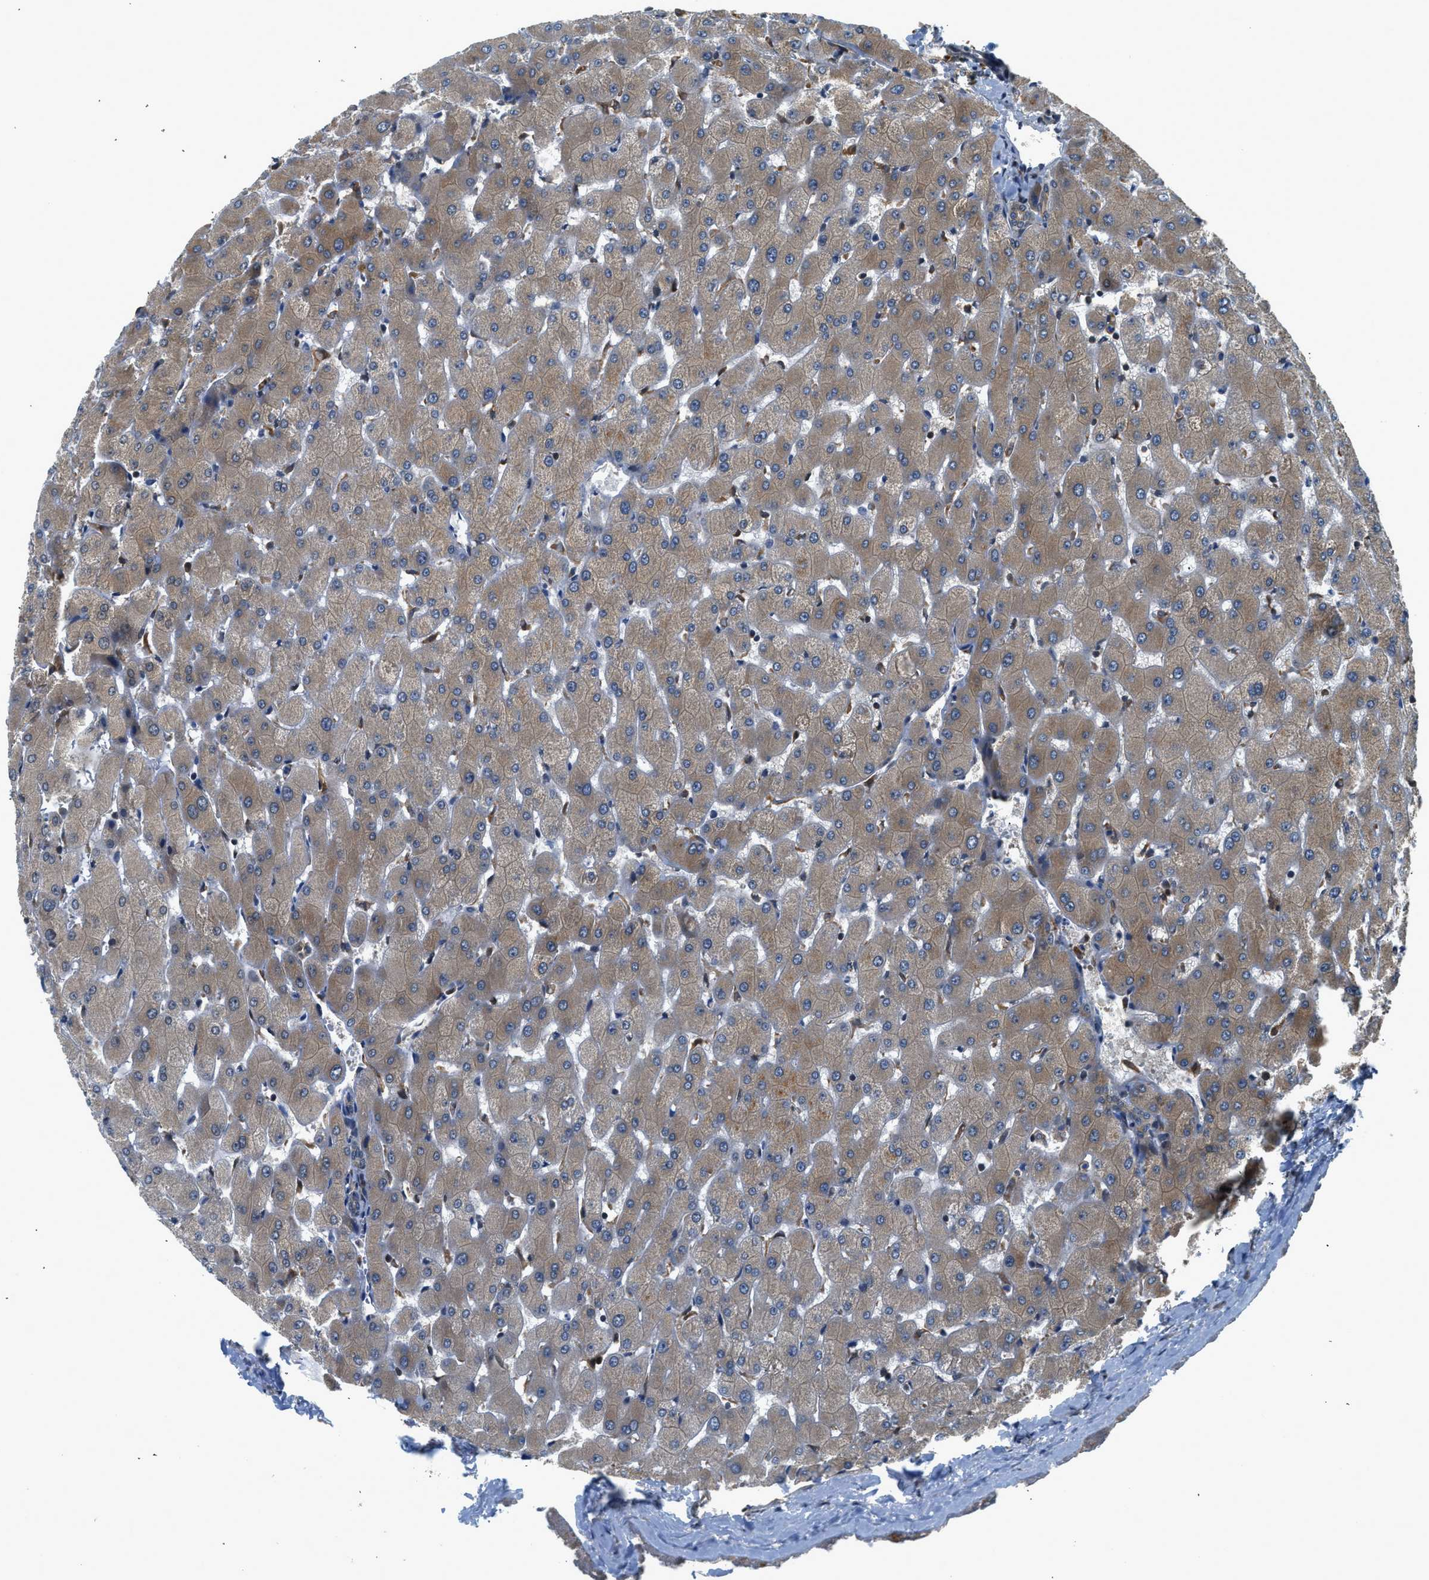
{"staining": {"intensity": "weak", "quantity": "25%-75%", "location": "cytoplasmic/membranous"}, "tissue": "liver", "cell_type": "Cholangiocytes", "image_type": "normal", "snomed": [{"axis": "morphology", "description": "Normal tissue, NOS"}, {"axis": "topography", "description": "Liver"}], "caption": "Weak cytoplasmic/membranous protein positivity is identified in approximately 25%-75% of cholangiocytes in liver. (IHC, brightfield microscopy, high magnification).", "gene": "RETREG3", "patient": {"sex": "female", "age": 63}}